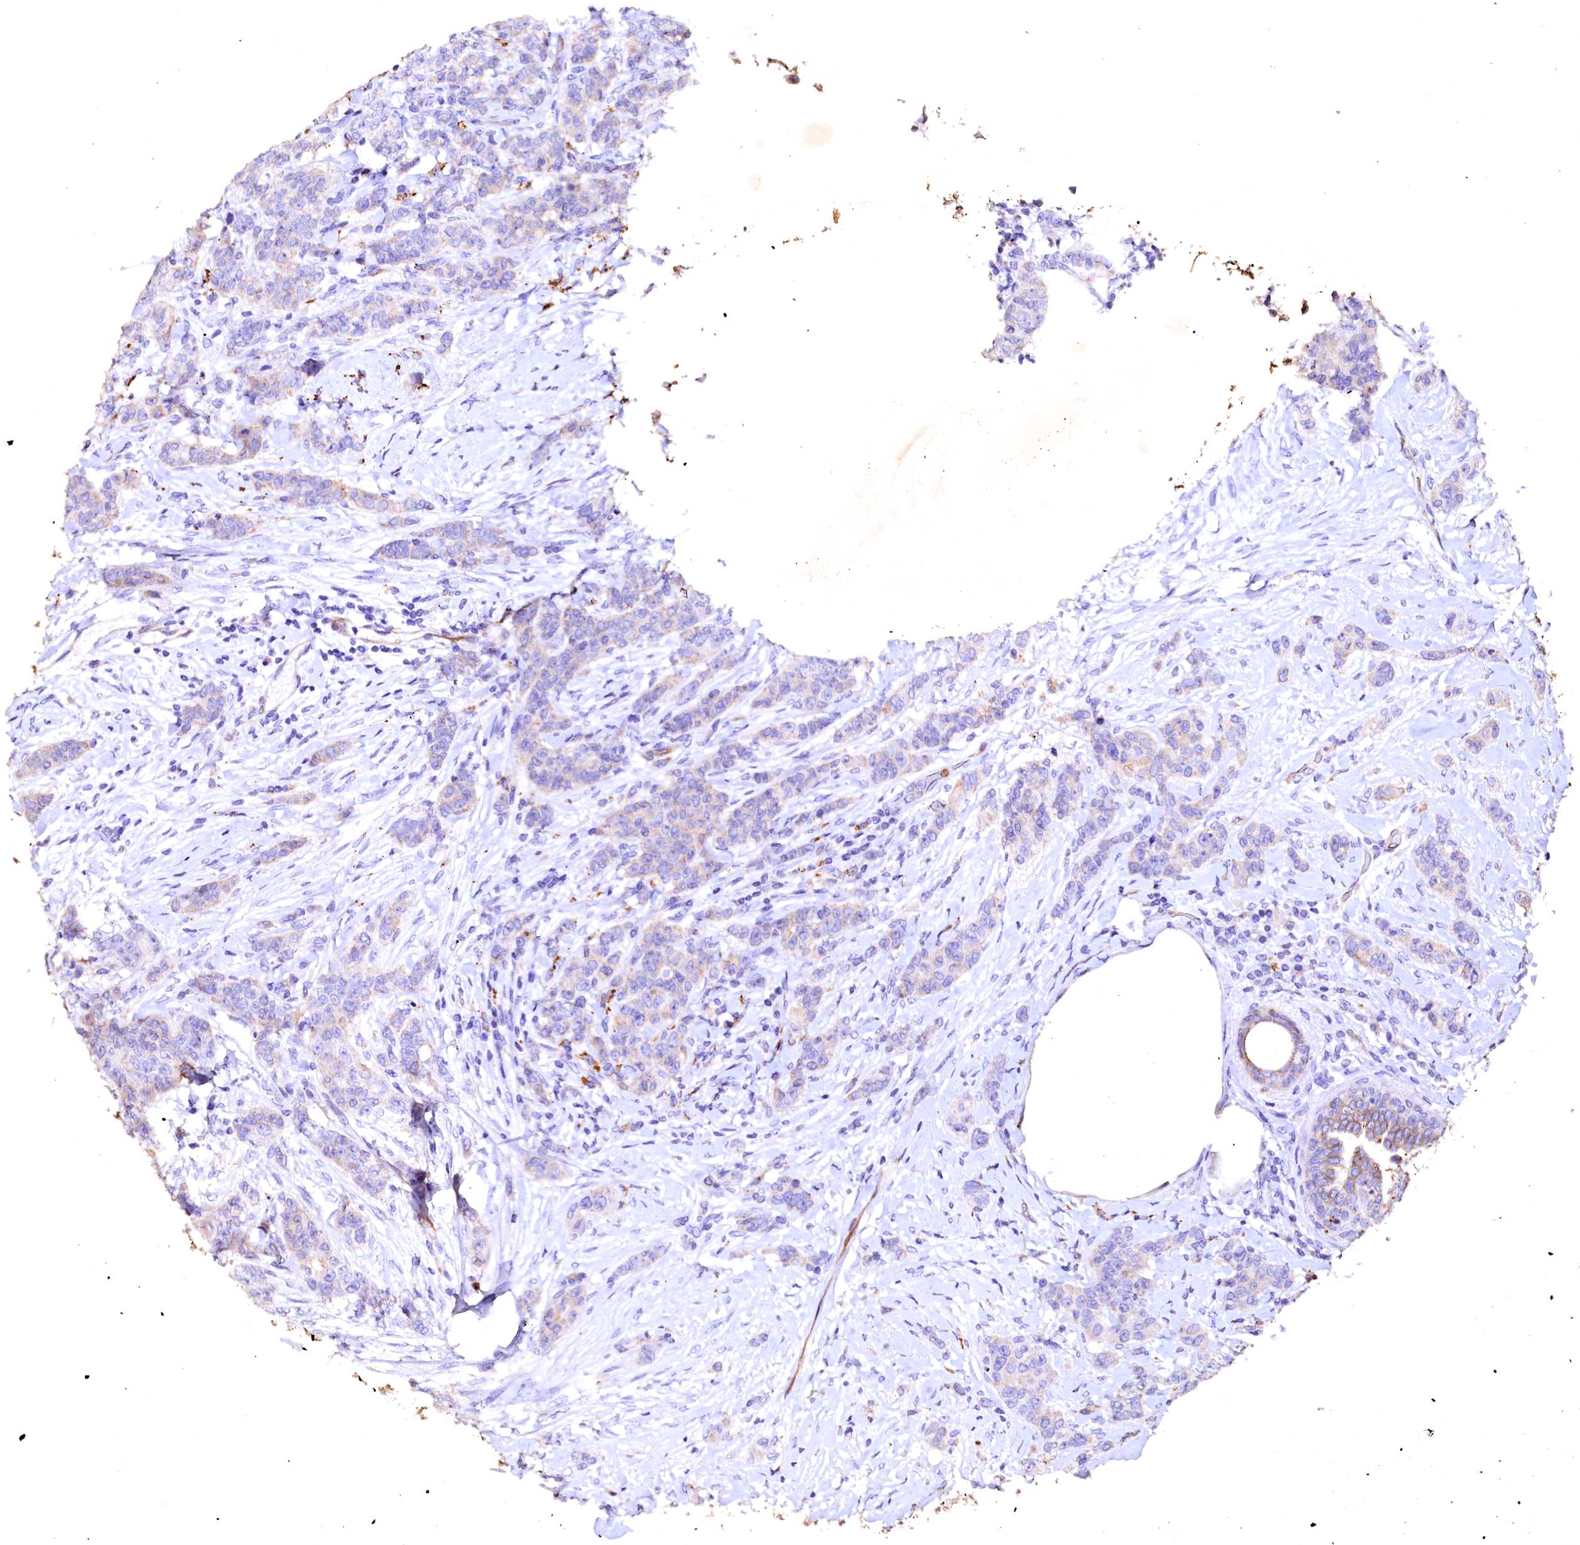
{"staining": {"intensity": "negative", "quantity": "none", "location": "none"}, "tissue": "breast cancer", "cell_type": "Tumor cells", "image_type": "cancer", "snomed": [{"axis": "morphology", "description": "Duct carcinoma"}, {"axis": "topography", "description": "Breast"}], "caption": "This is an immunohistochemistry photomicrograph of breast cancer. There is no staining in tumor cells.", "gene": "VPS36", "patient": {"sex": "female", "age": 40}}